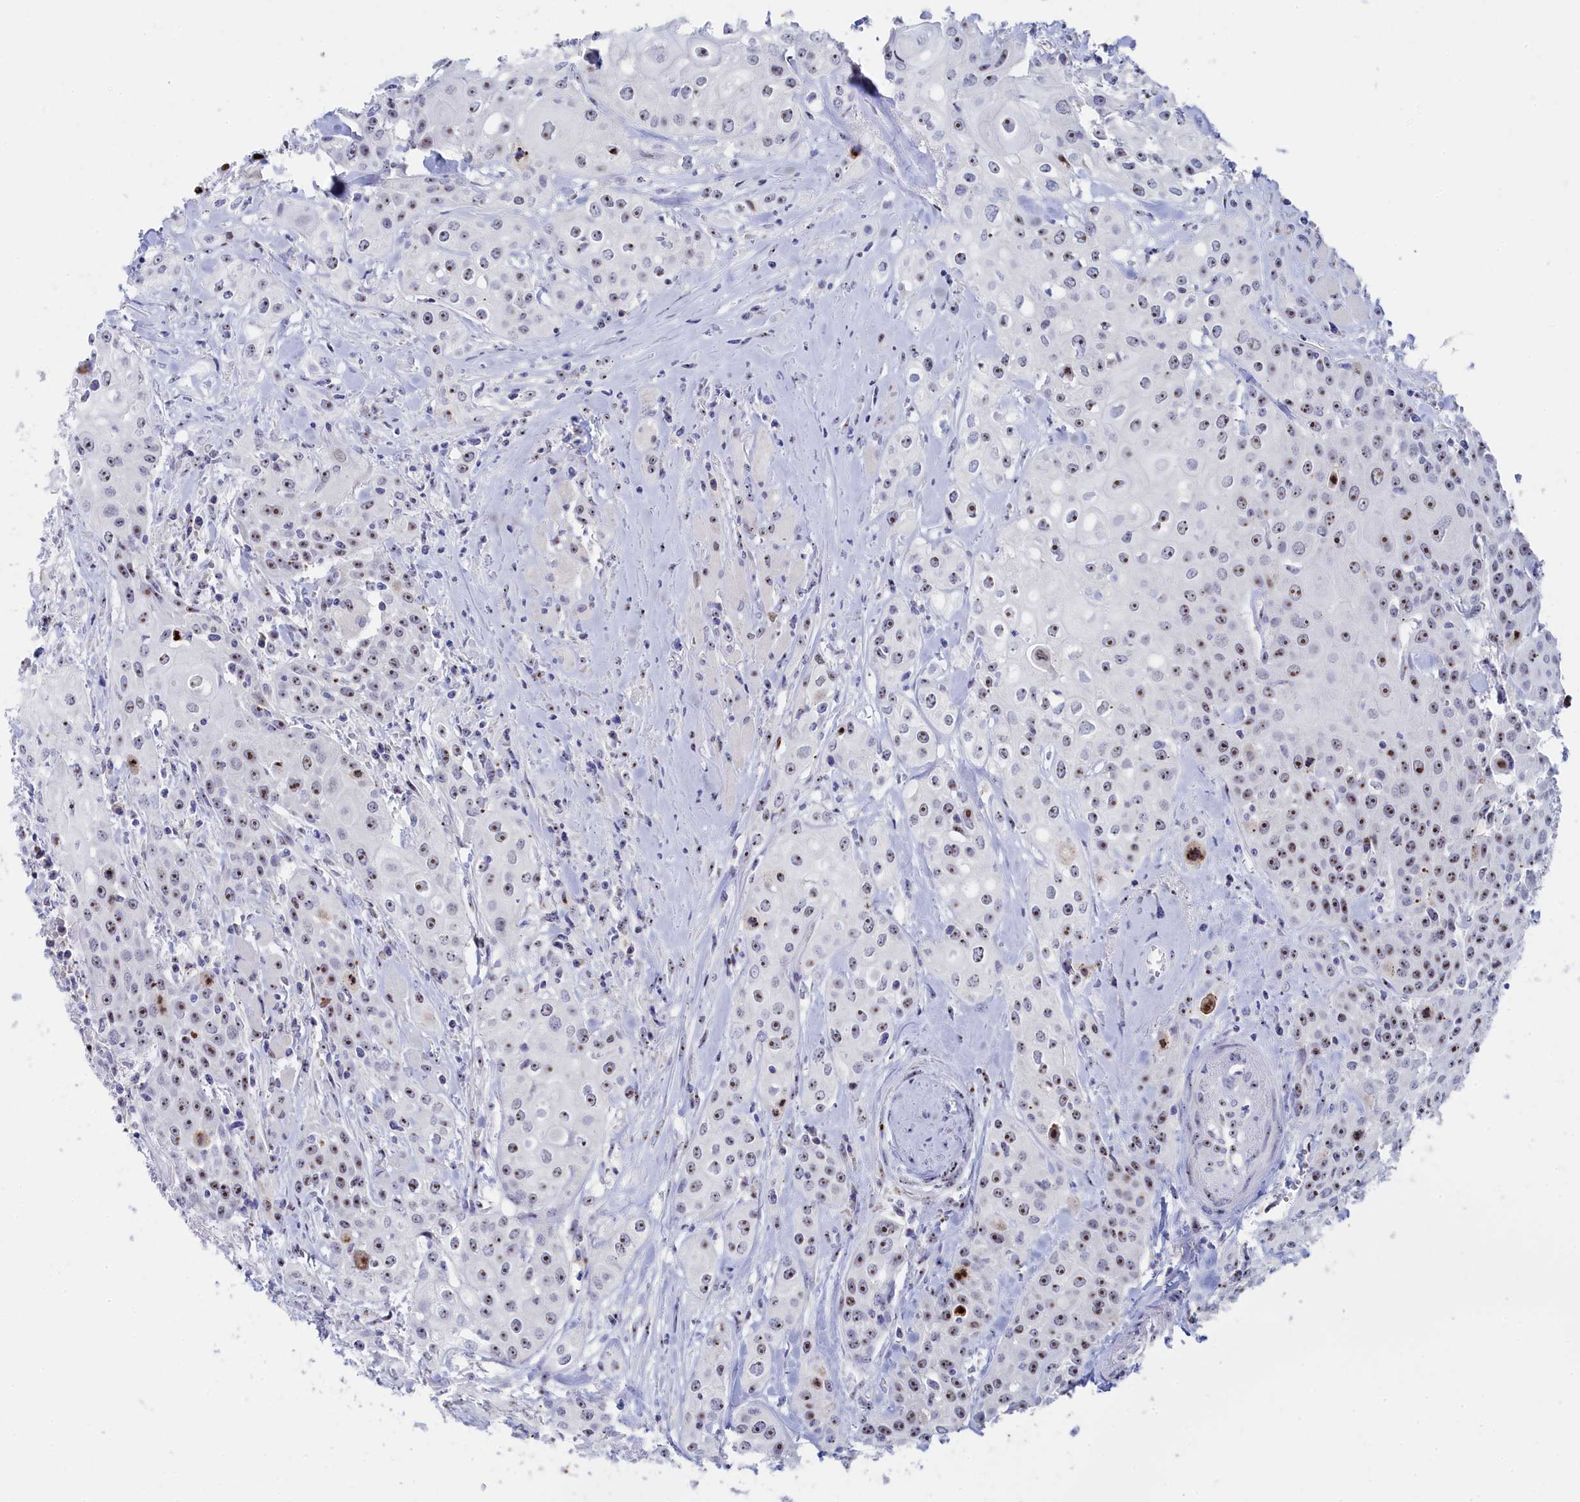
{"staining": {"intensity": "strong", "quantity": "25%-75%", "location": "nuclear"}, "tissue": "head and neck cancer", "cell_type": "Tumor cells", "image_type": "cancer", "snomed": [{"axis": "morphology", "description": "Squamous cell carcinoma, NOS"}, {"axis": "topography", "description": "Oral tissue"}, {"axis": "topography", "description": "Head-Neck"}], "caption": "Human head and neck cancer (squamous cell carcinoma) stained with a protein marker exhibits strong staining in tumor cells.", "gene": "RSL1D1", "patient": {"sex": "female", "age": 82}}